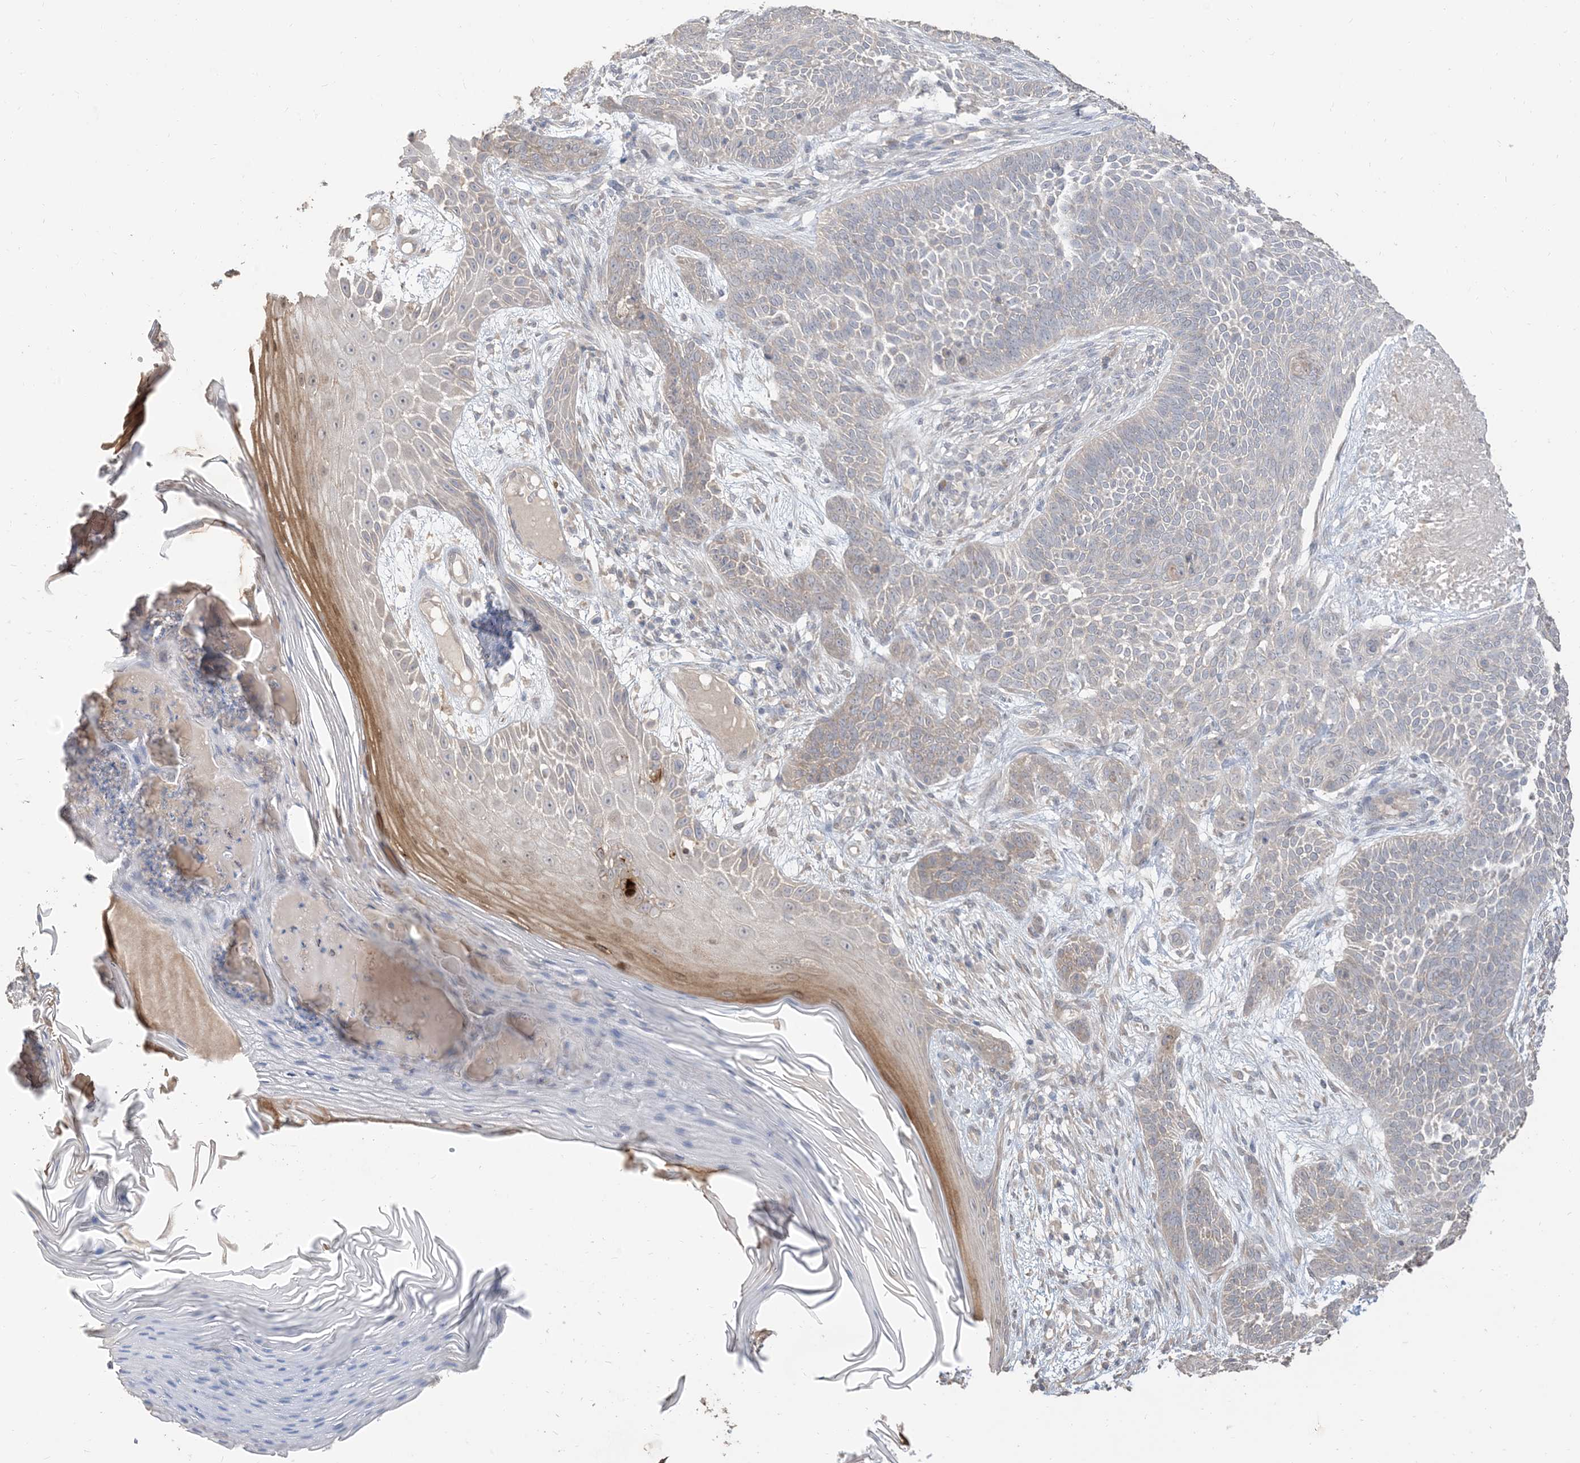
{"staining": {"intensity": "negative", "quantity": "none", "location": "none"}, "tissue": "skin cancer", "cell_type": "Tumor cells", "image_type": "cancer", "snomed": [{"axis": "morphology", "description": "Basal cell carcinoma"}, {"axis": "topography", "description": "Skin"}], "caption": "Tumor cells are negative for brown protein staining in basal cell carcinoma (skin).", "gene": "RNF175", "patient": {"sex": "male", "age": 85}}